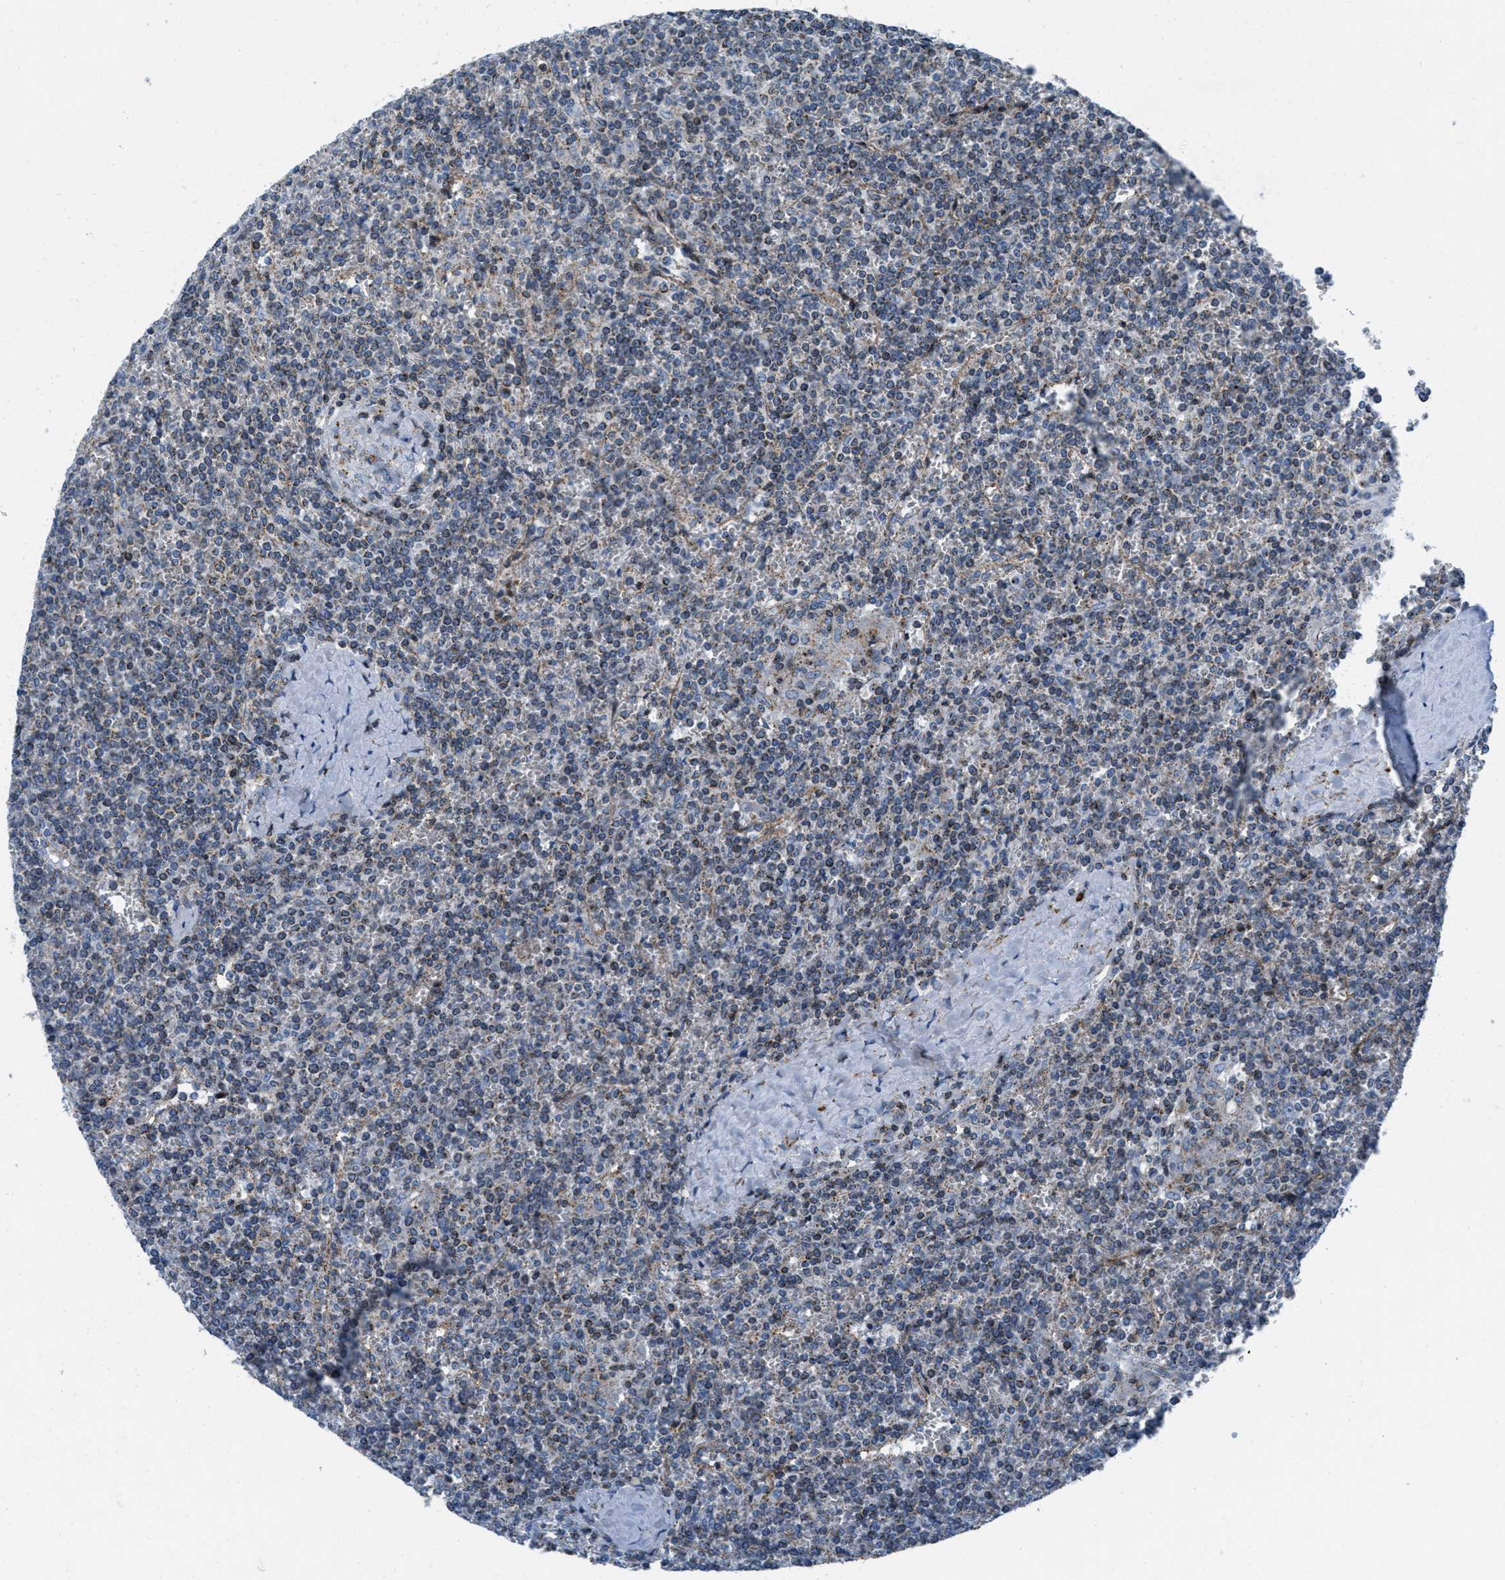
{"staining": {"intensity": "weak", "quantity": "25%-75%", "location": "cytoplasmic/membranous"}, "tissue": "lymphoma", "cell_type": "Tumor cells", "image_type": "cancer", "snomed": [{"axis": "morphology", "description": "Malignant lymphoma, non-Hodgkin's type, Low grade"}, {"axis": "topography", "description": "Spleen"}], "caption": "Lymphoma was stained to show a protein in brown. There is low levels of weak cytoplasmic/membranous positivity in approximately 25%-75% of tumor cells. (brown staining indicates protein expression, while blue staining denotes nuclei).", "gene": "MFSD13A", "patient": {"sex": "female", "age": 19}}